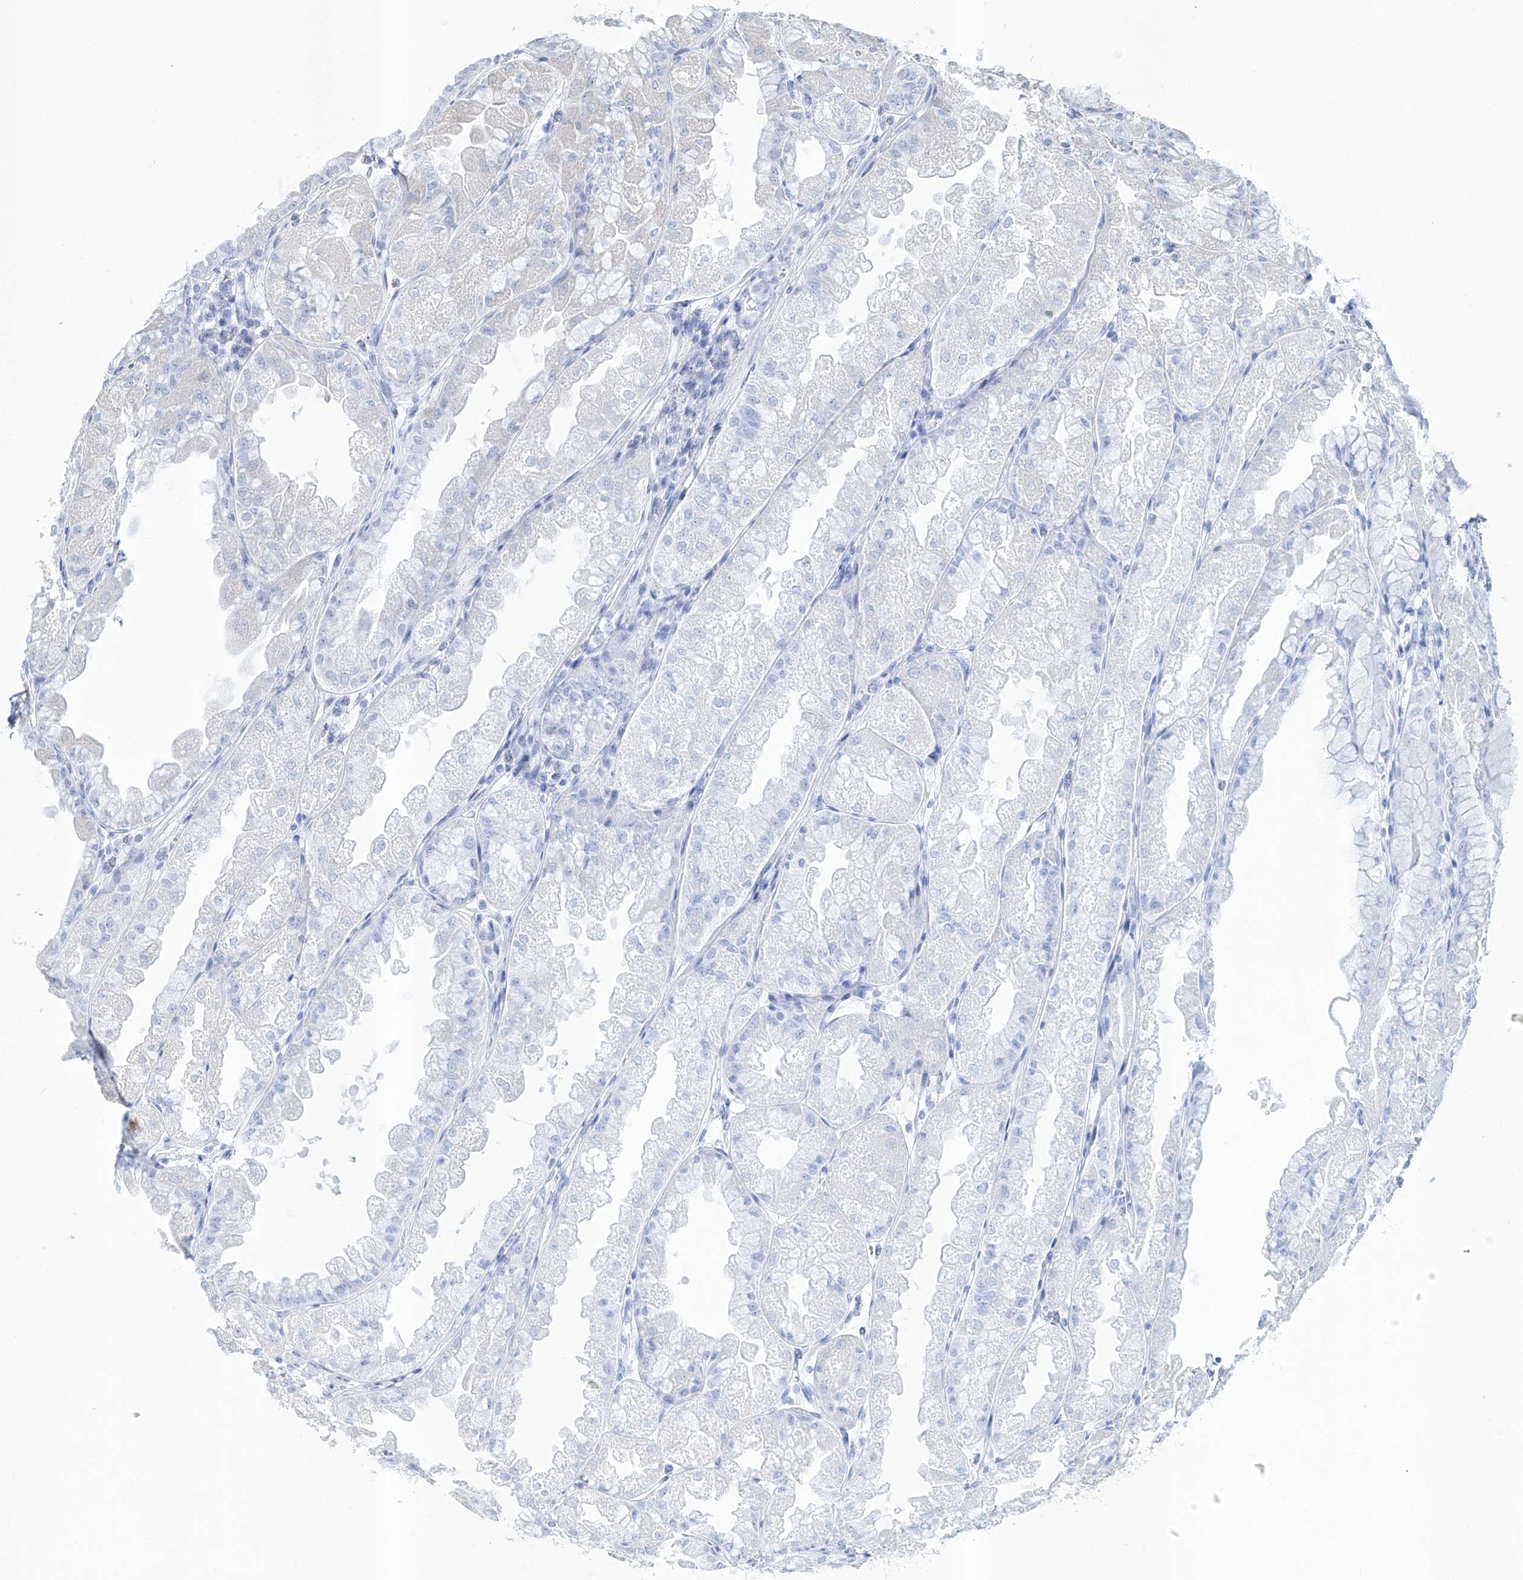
{"staining": {"intensity": "negative", "quantity": "none", "location": "none"}, "tissue": "stomach", "cell_type": "Glandular cells", "image_type": "normal", "snomed": [{"axis": "morphology", "description": "Normal tissue, NOS"}, {"axis": "topography", "description": "Stomach, upper"}], "caption": "This is an IHC micrograph of benign human stomach. There is no positivity in glandular cells.", "gene": "ZBTB48", "patient": {"sex": "male", "age": 47}}